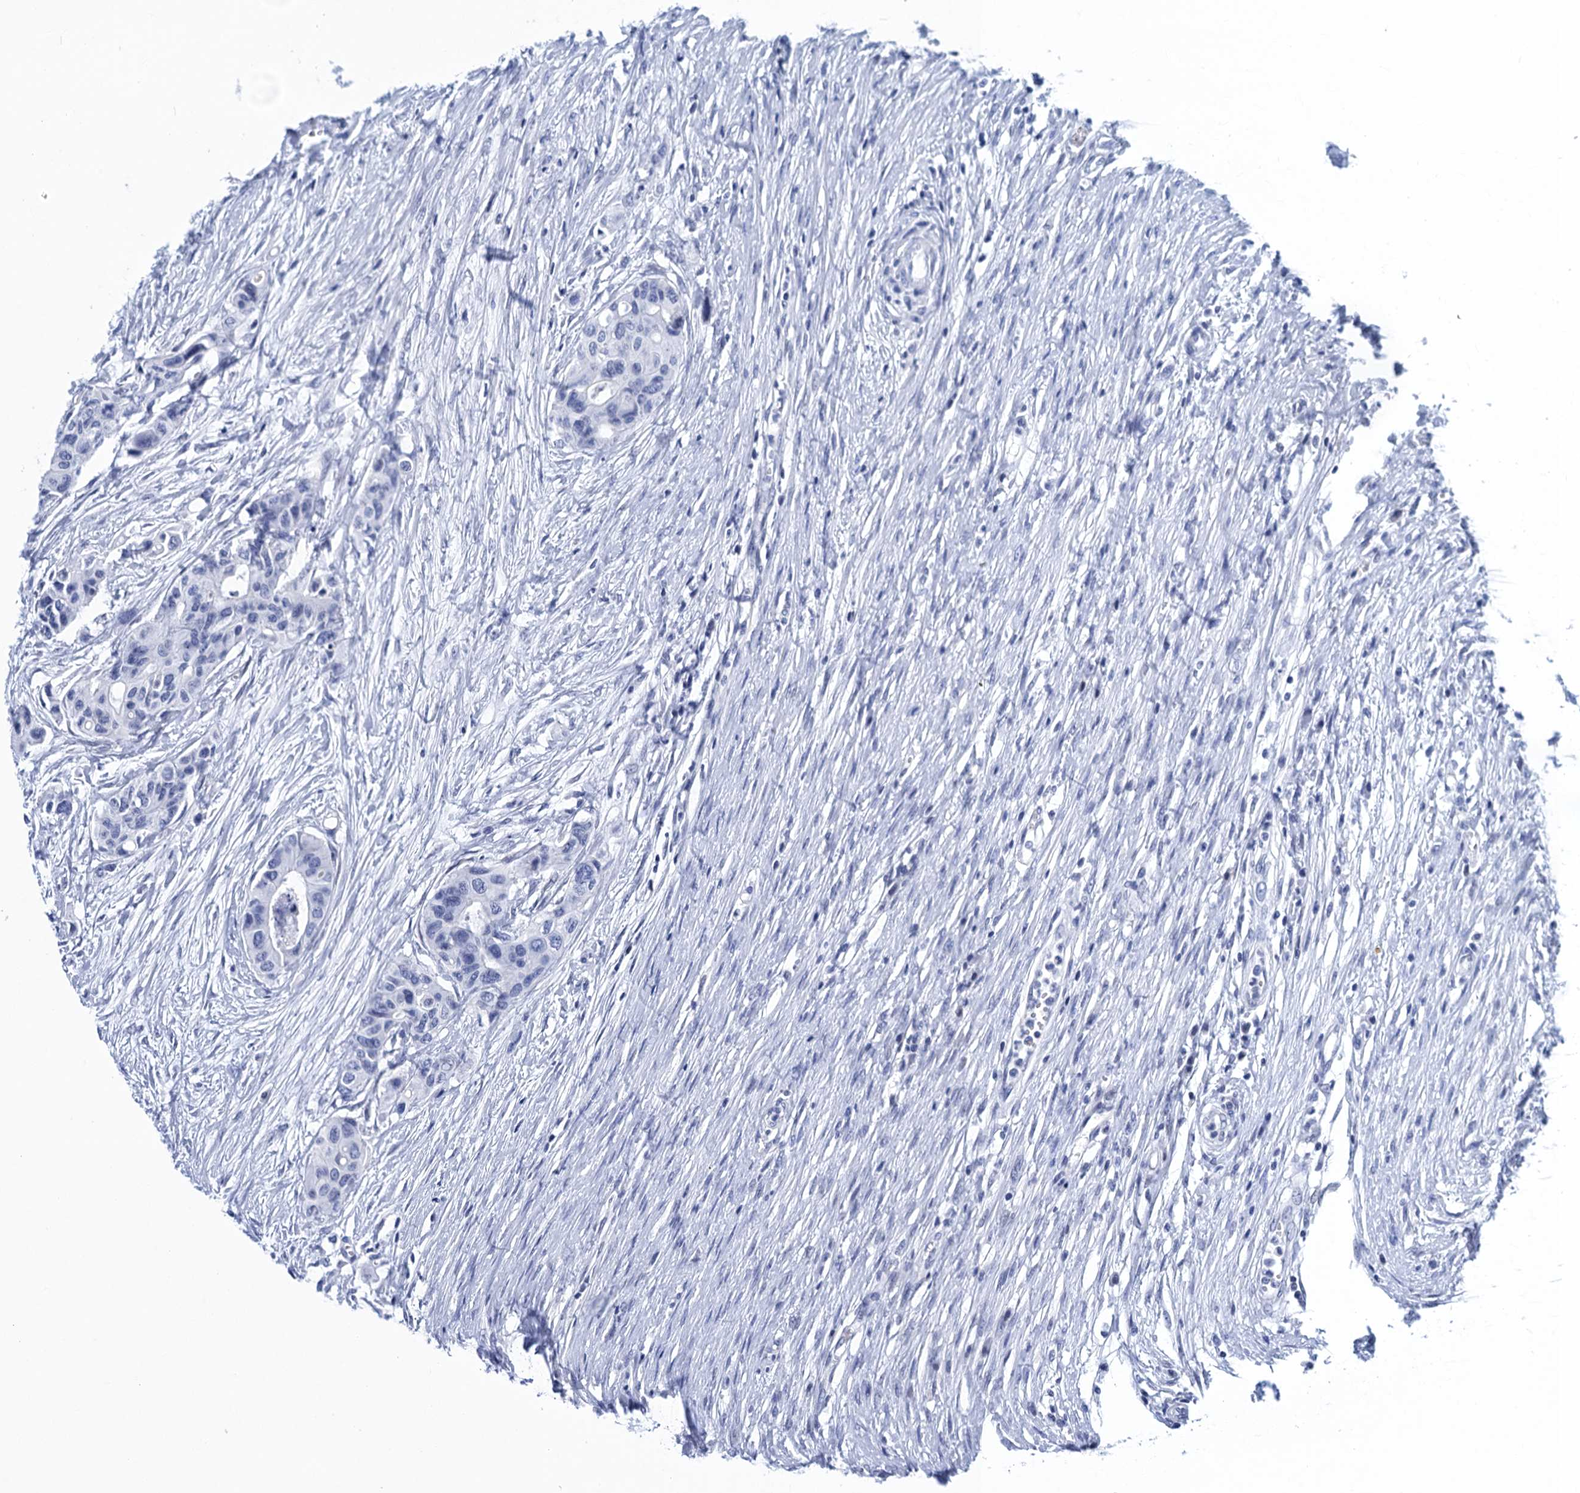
{"staining": {"intensity": "negative", "quantity": "none", "location": "none"}, "tissue": "colorectal cancer", "cell_type": "Tumor cells", "image_type": "cancer", "snomed": [{"axis": "morphology", "description": "Adenocarcinoma, NOS"}, {"axis": "topography", "description": "Colon"}], "caption": "Colorectal cancer was stained to show a protein in brown. There is no significant positivity in tumor cells.", "gene": "METTL25", "patient": {"sex": "male", "age": 77}}